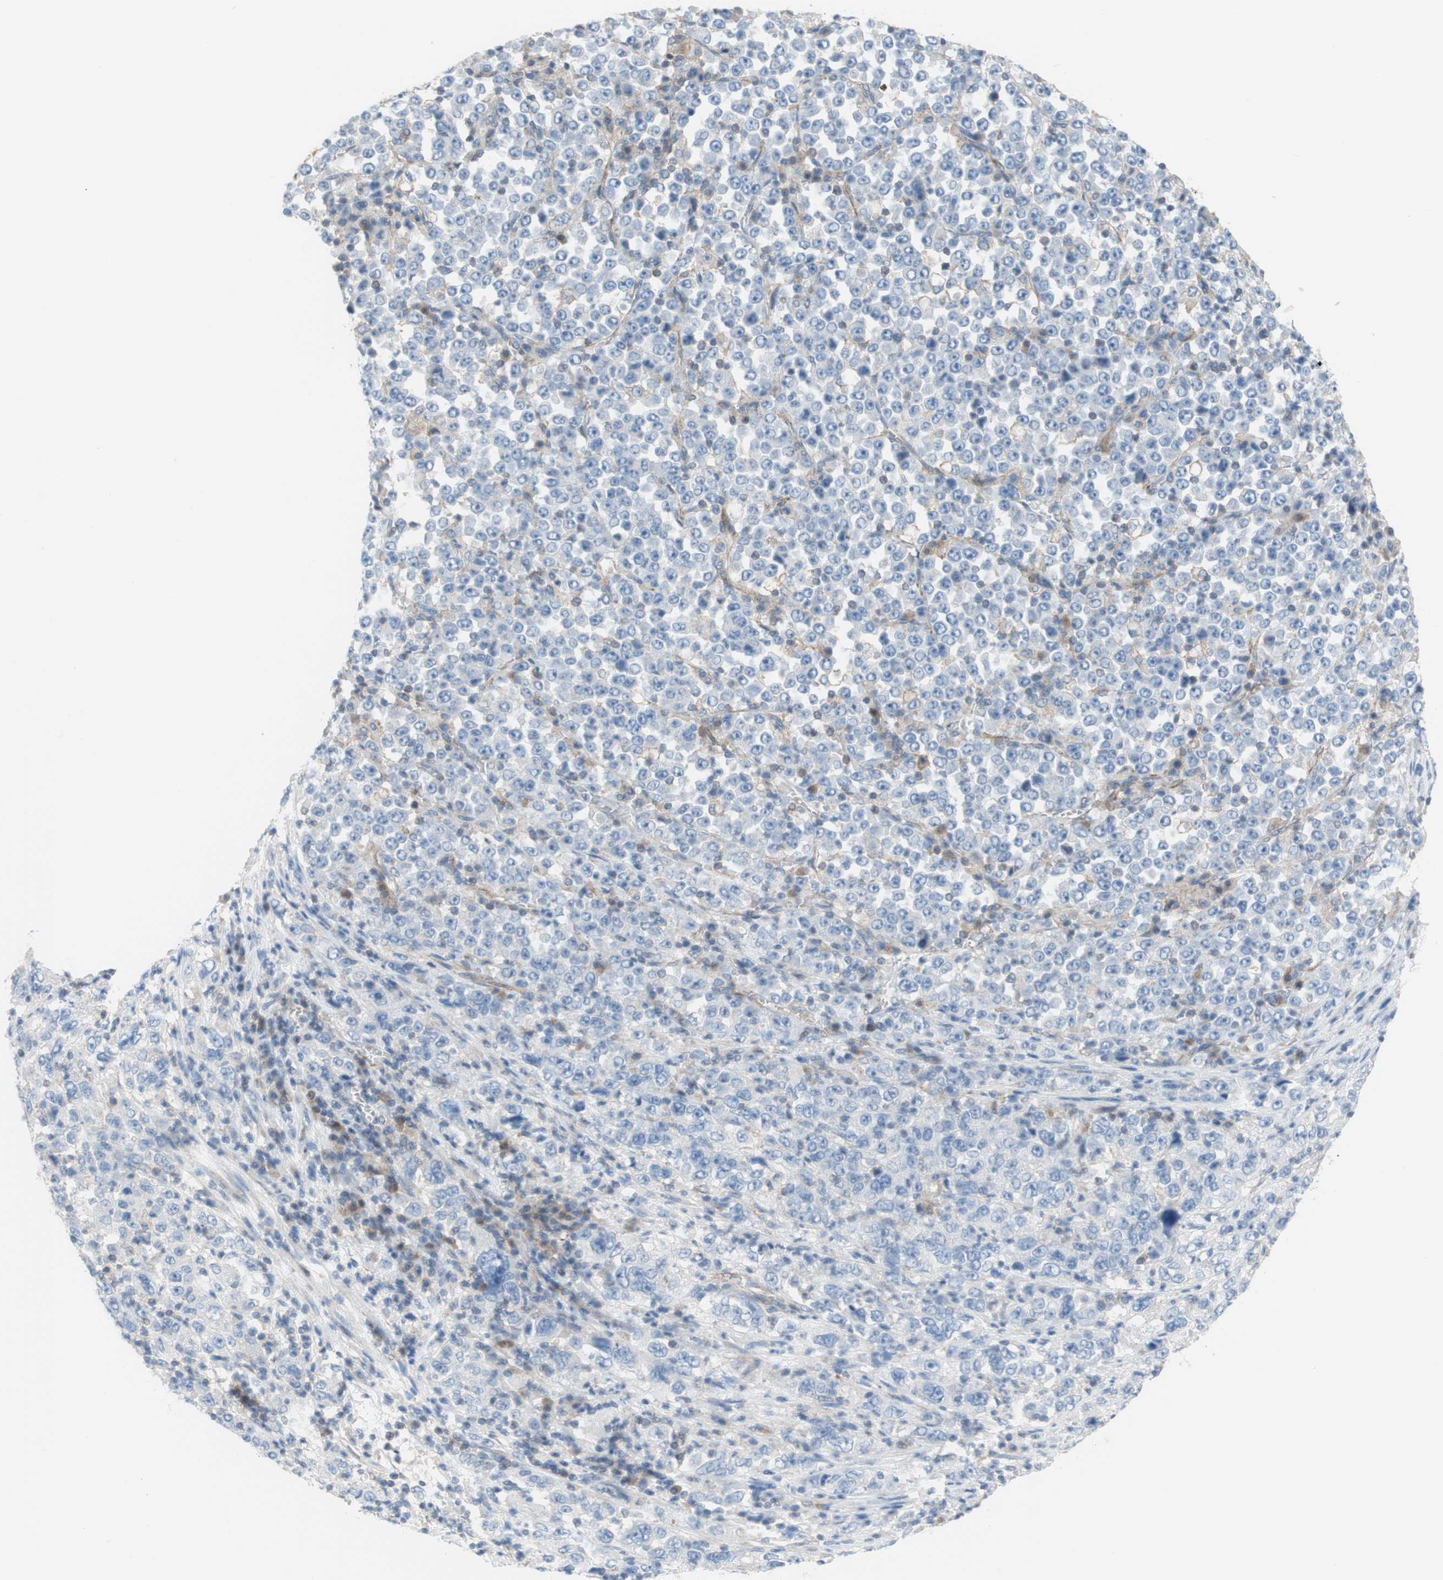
{"staining": {"intensity": "negative", "quantity": "none", "location": "none"}, "tissue": "stomach cancer", "cell_type": "Tumor cells", "image_type": "cancer", "snomed": [{"axis": "morphology", "description": "Normal tissue, NOS"}, {"axis": "morphology", "description": "Adenocarcinoma, NOS"}, {"axis": "topography", "description": "Stomach, upper"}, {"axis": "topography", "description": "Stomach"}], "caption": "Human adenocarcinoma (stomach) stained for a protein using immunohistochemistry (IHC) shows no positivity in tumor cells.", "gene": "POU2AF1", "patient": {"sex": "male", "age": 59}}